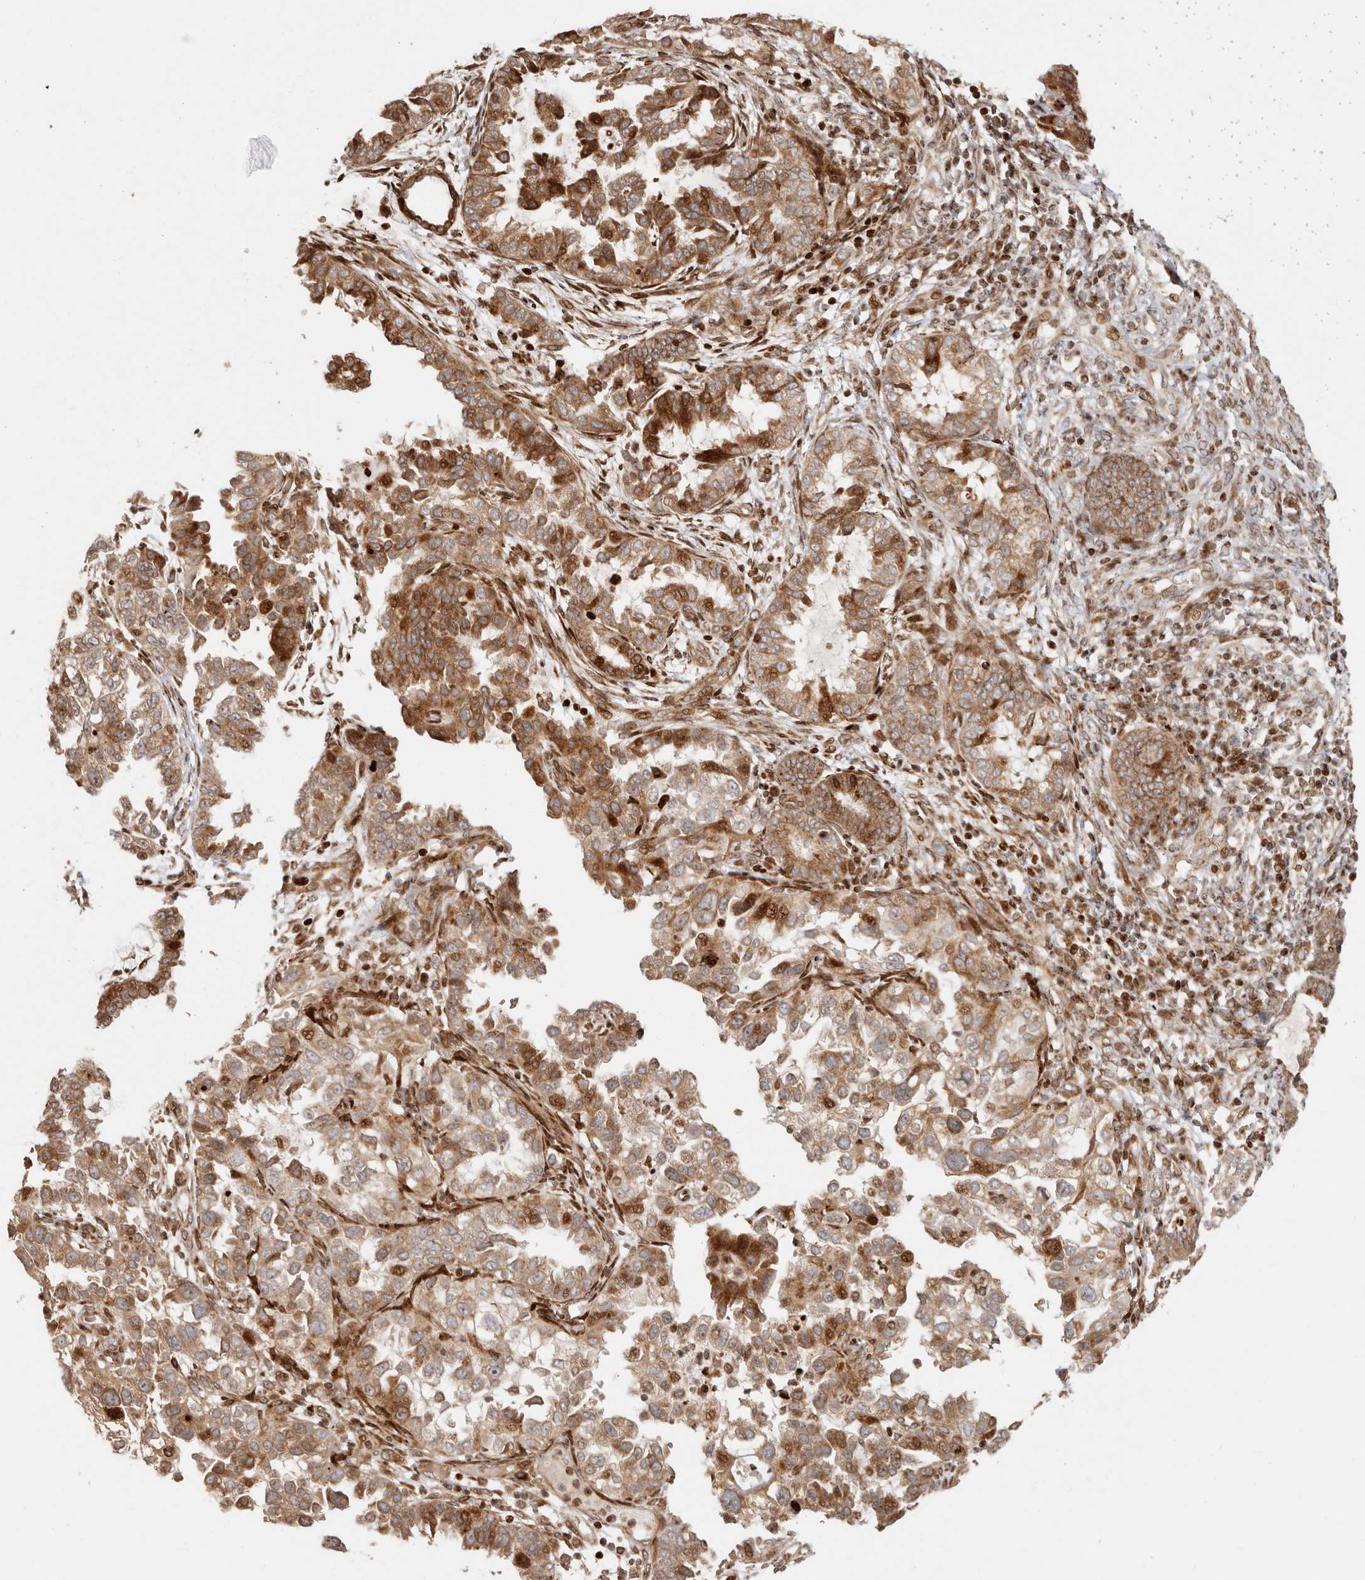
{"staining": {"intensity": "moderate", "quantity": ">75%", "location": "cytoplasmic/membranous"}, "tissue": "endometrial cancer", "cell_type": "Tumor cells", "image_type": "cancer", "snomed": [{"axis": "morphology", "description": "Adenocarcinoma, NOS"}, {"axis": "topography", "description": "Endometrium"}], "caption": "Human adenocarcinoma (endometrial) stained with a protein marker demonstrates moderate staining in tumor cells.", "gene": "TRIM4", "patient": {"sex": "female", "age": 85}}